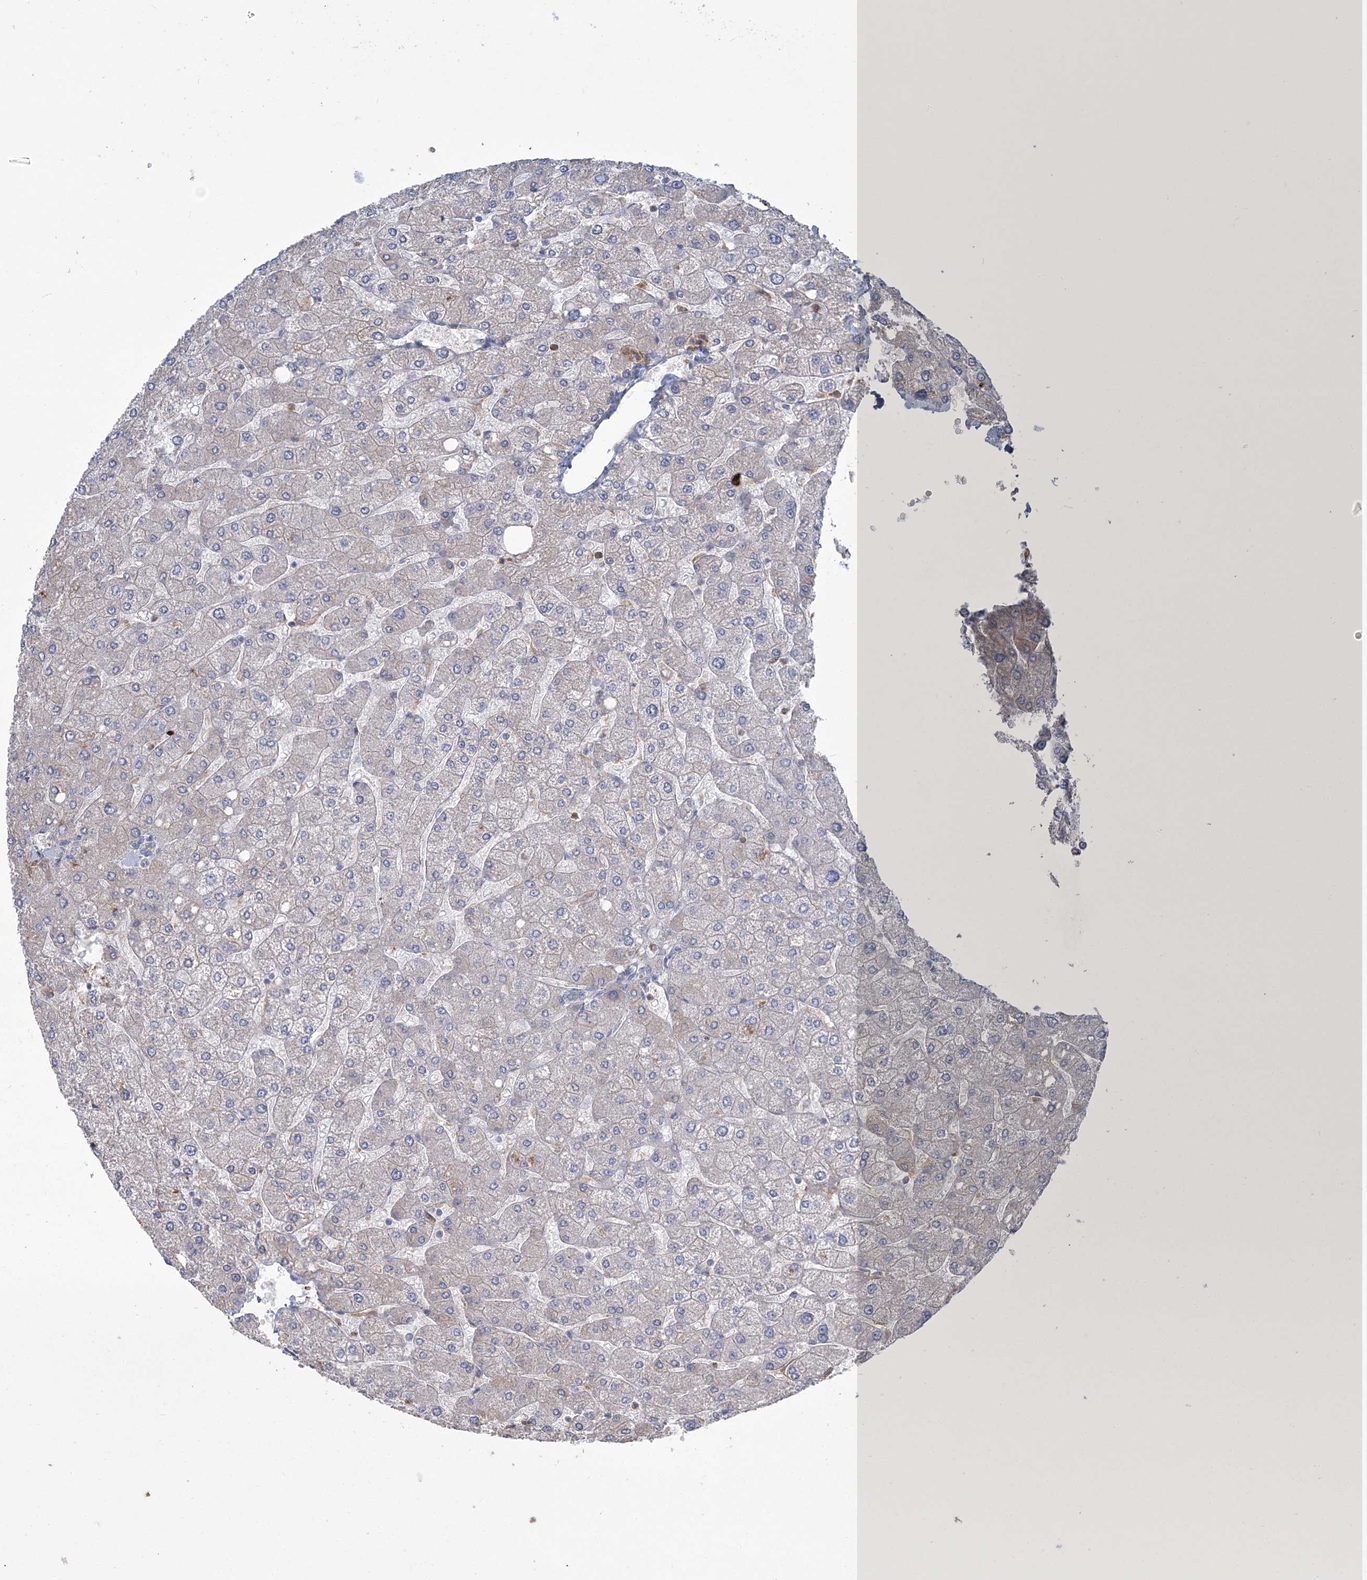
{"staining": {"intensity": "weak", "quantity": "<25%", "location": "cytoplasmic/membranous"}, "tissue": "liver", "cell_type": "Cholangiocytes", "image_type": "normal", "snomed": [{"axis": "morphology", "description": "Normal tissue, NOS"}, {"axis": "topography", "description": "Liver"}], "caption": "Immunohistochemistry (IHC) of benign liver reveals no staining in cholangiocytes.", "gene": "WBP1L", "patient": {"sex": "male", "age": 55}}